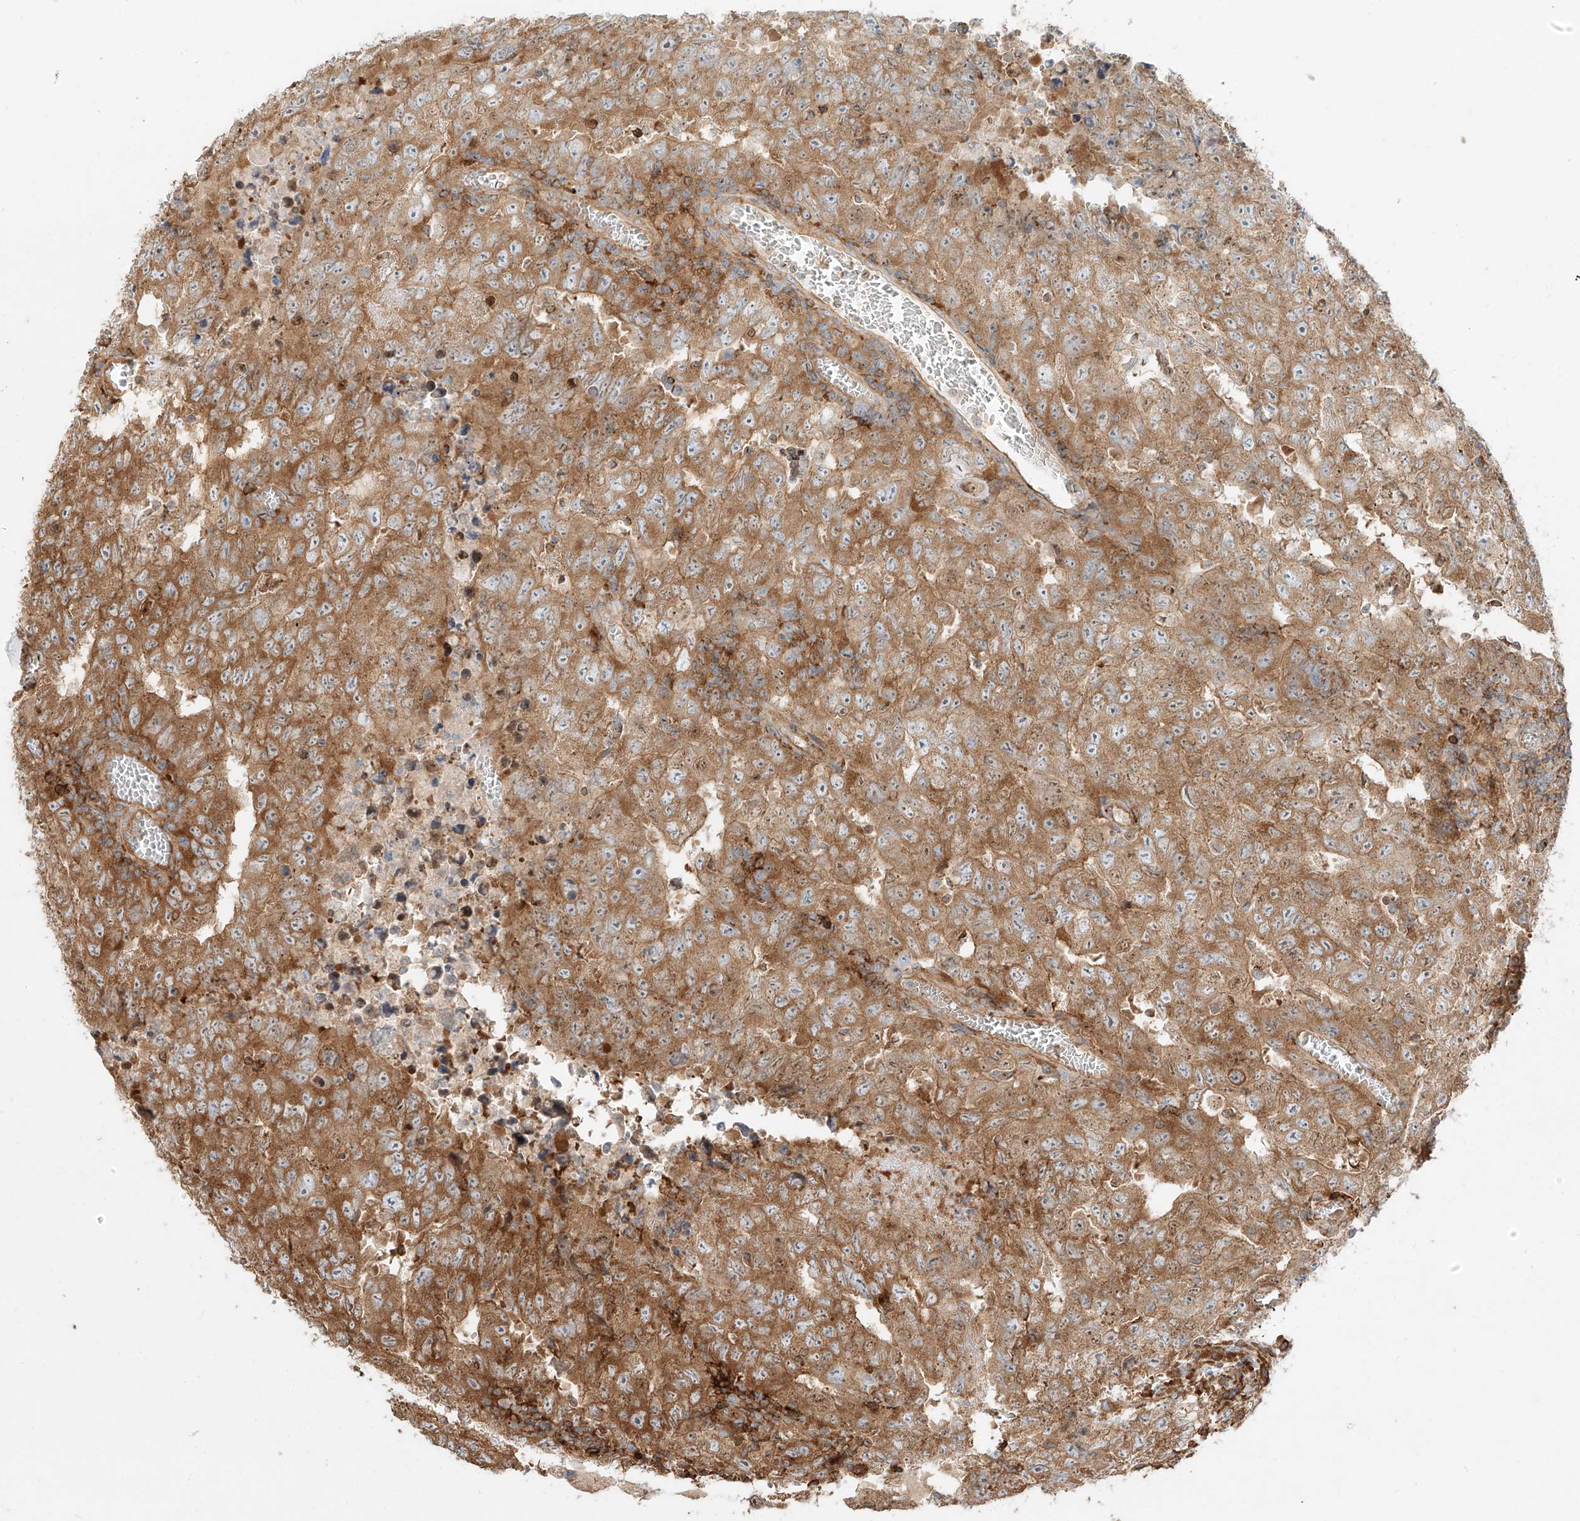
{"staining": {"intensity": "moderate", "quantity": ">75%", "location": "cytoplasmic/membranous"}, "tissue": "testis cancer", "cell_type": "Tumor cells", "image_type": "cancer", "snomed": [{"axis": "morphology", "description": "Carcinoma, Embryonal, NOS"}, {"axis": "topography", "description": "Testis"}], "caption": "Protein analysis of embryonal carcinoma (testis) tissue displays moderate cytoplasmic/membranous expression in approximately >75% of tumor cells. (Stains: DAB (3,3'-diaminobenzidine) in brown, nuclei in blue, Microscopy: brightfield microscopy at high magnification).", "gene": "SNX9", "patient": {"sex": "male", "age": 26}}